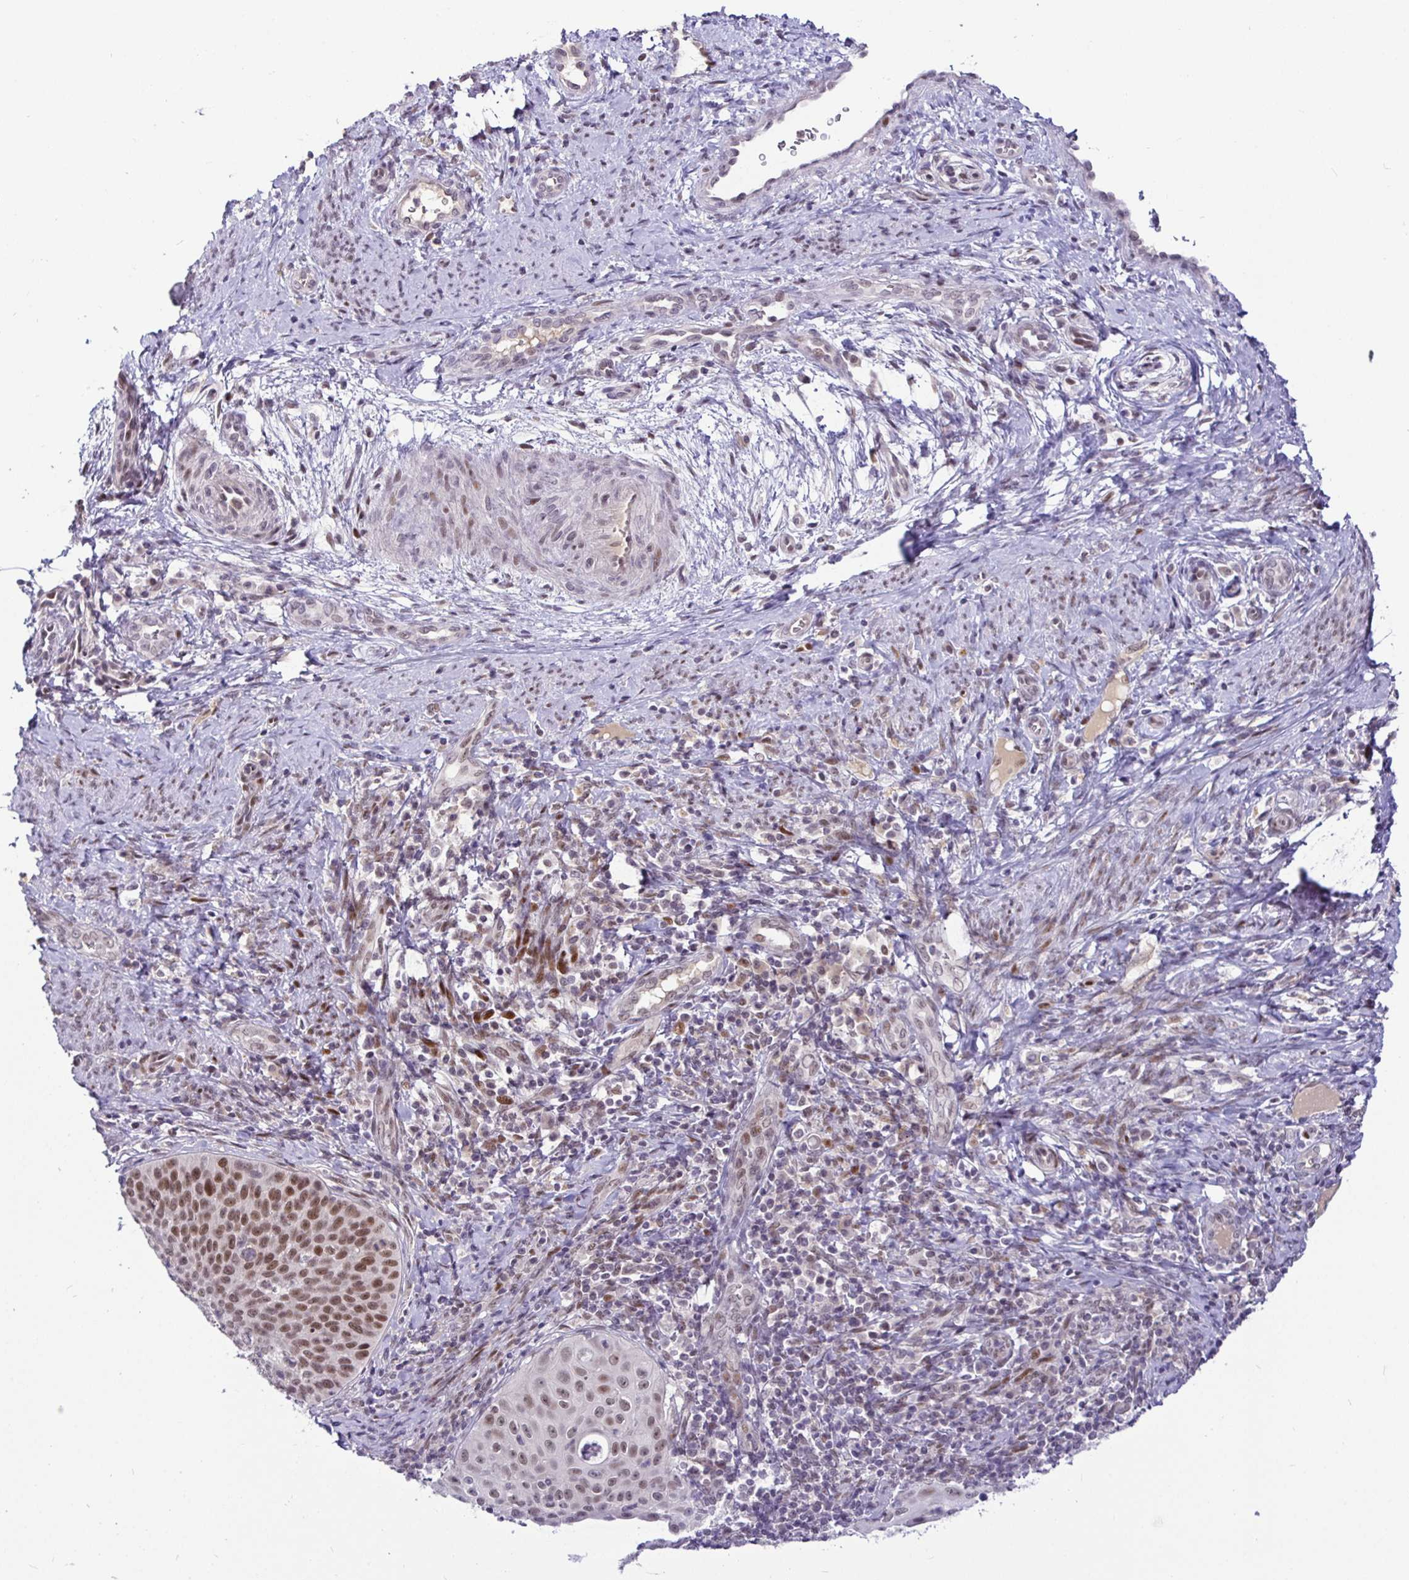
{"staining": {"intensity": "moderate", "quantity": ">75%", "location": "nuclear"}, "tissue": "cervical cancer", "cell_type": "Tumor cells", "image_type": "cancer", "snomed": [{"axis": "morphology", "description": "Squamous cell carcinoma, NOS"}, {"axis": "topography", "description": "Cervix"}], "caption": "Cervical cancer tissue exhibits moderate nuclear positivity in about >75% of tumor cells", "gene": "NUP188", "patient": {"sex": "female", "age": 30}}